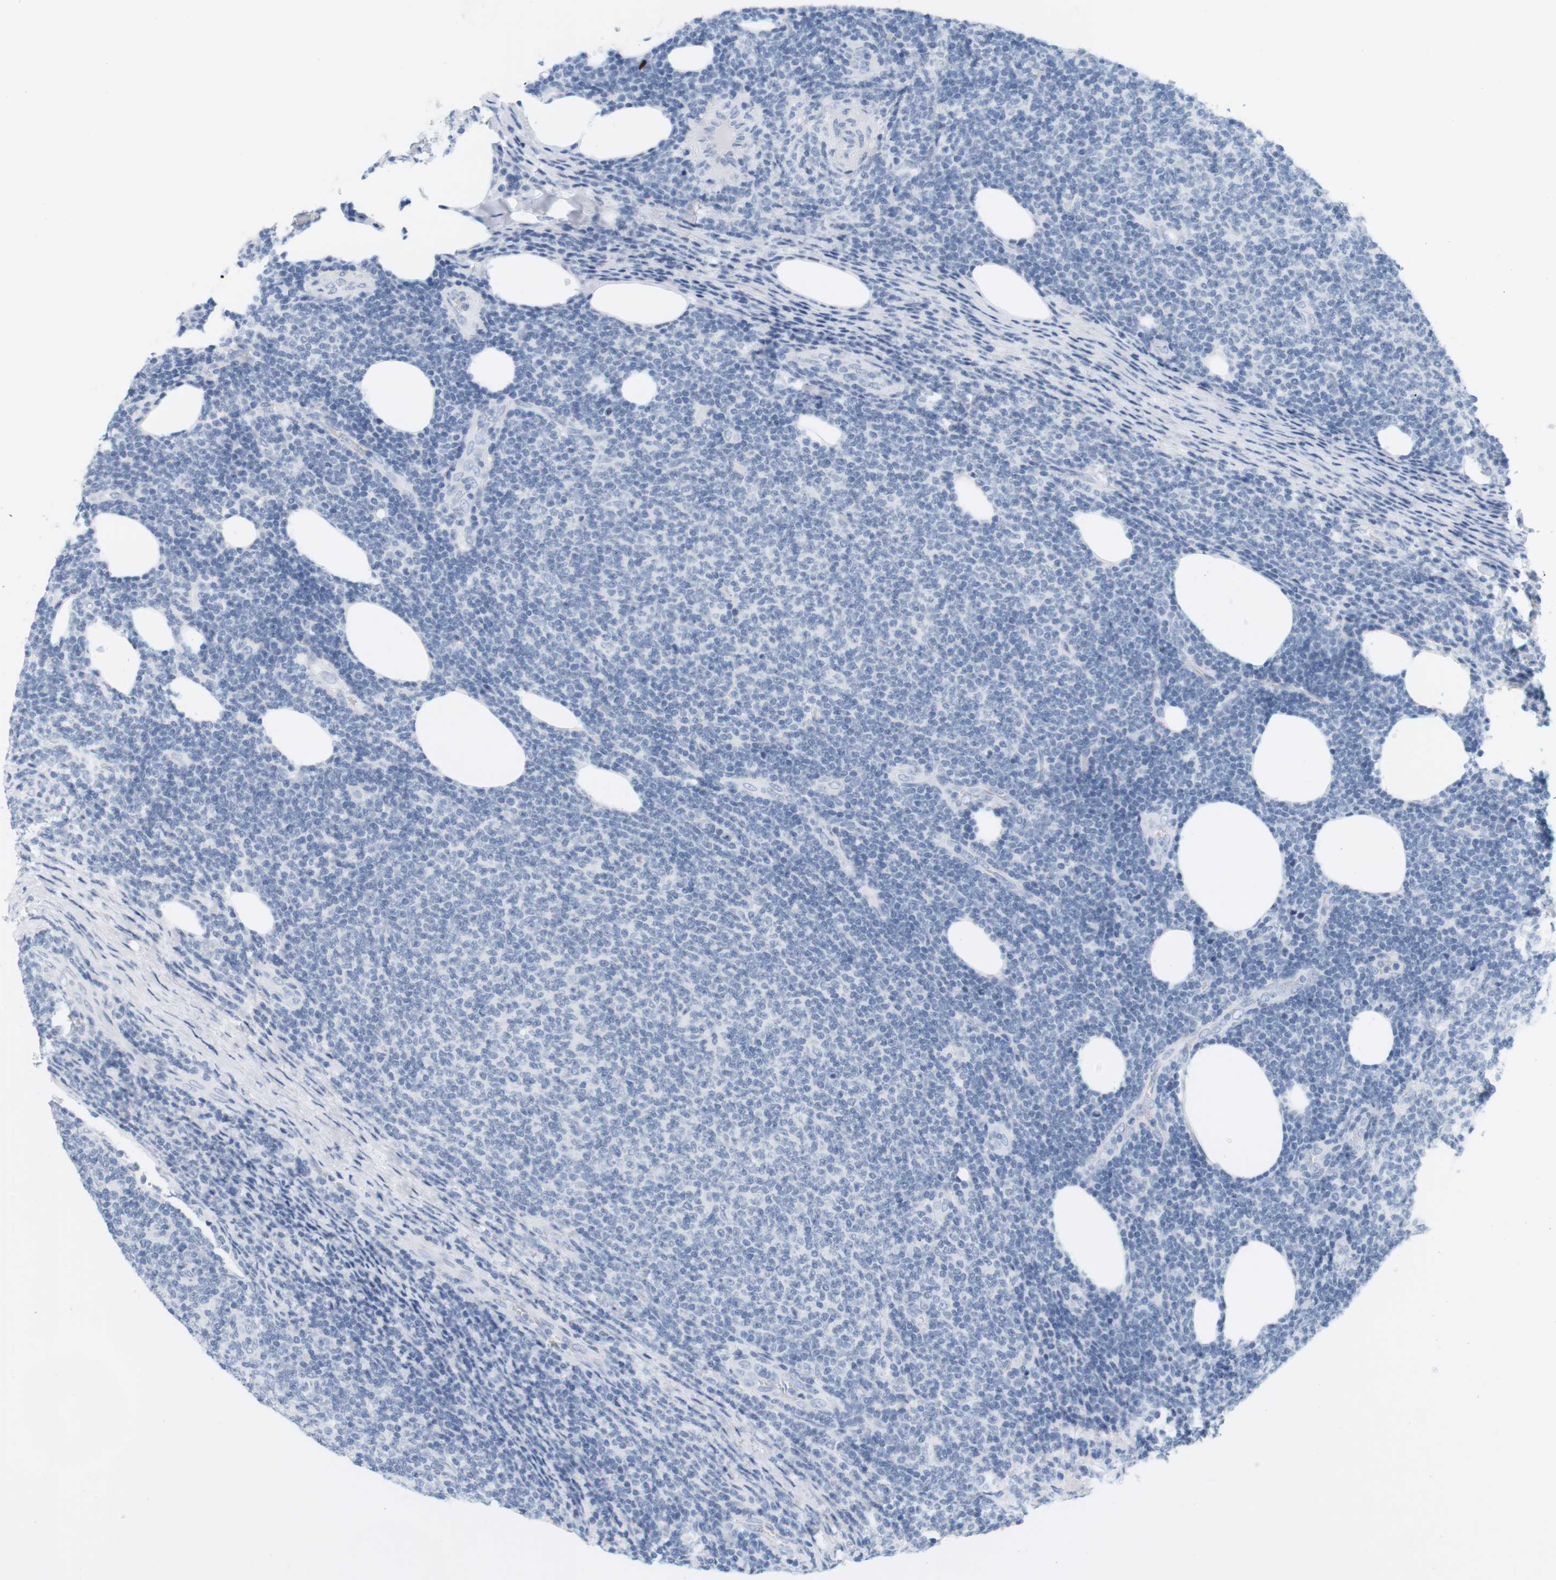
{"staining": {"intensity": "negative", "quantity": "none", "location": "none"}, "tissue": "lymphoma", "cell_type": "Tumor cells", "image_type": "cancer", "snomed": [{"axis": "morphology", "description": "Malignant lymphoma, non-Hodgkin's type, Low grade"}, {"axis": "topography", "description": "Lymph node"}], "caption": "IHC of lymphoma demonstrates no staining in tumor cells. (DAB (3,3'-diaminobenzidine) immunohistochemistry with hematoxylin counter stain).", "gene": "OPRM1", "patient": {"sex": "male", "age": 66}}